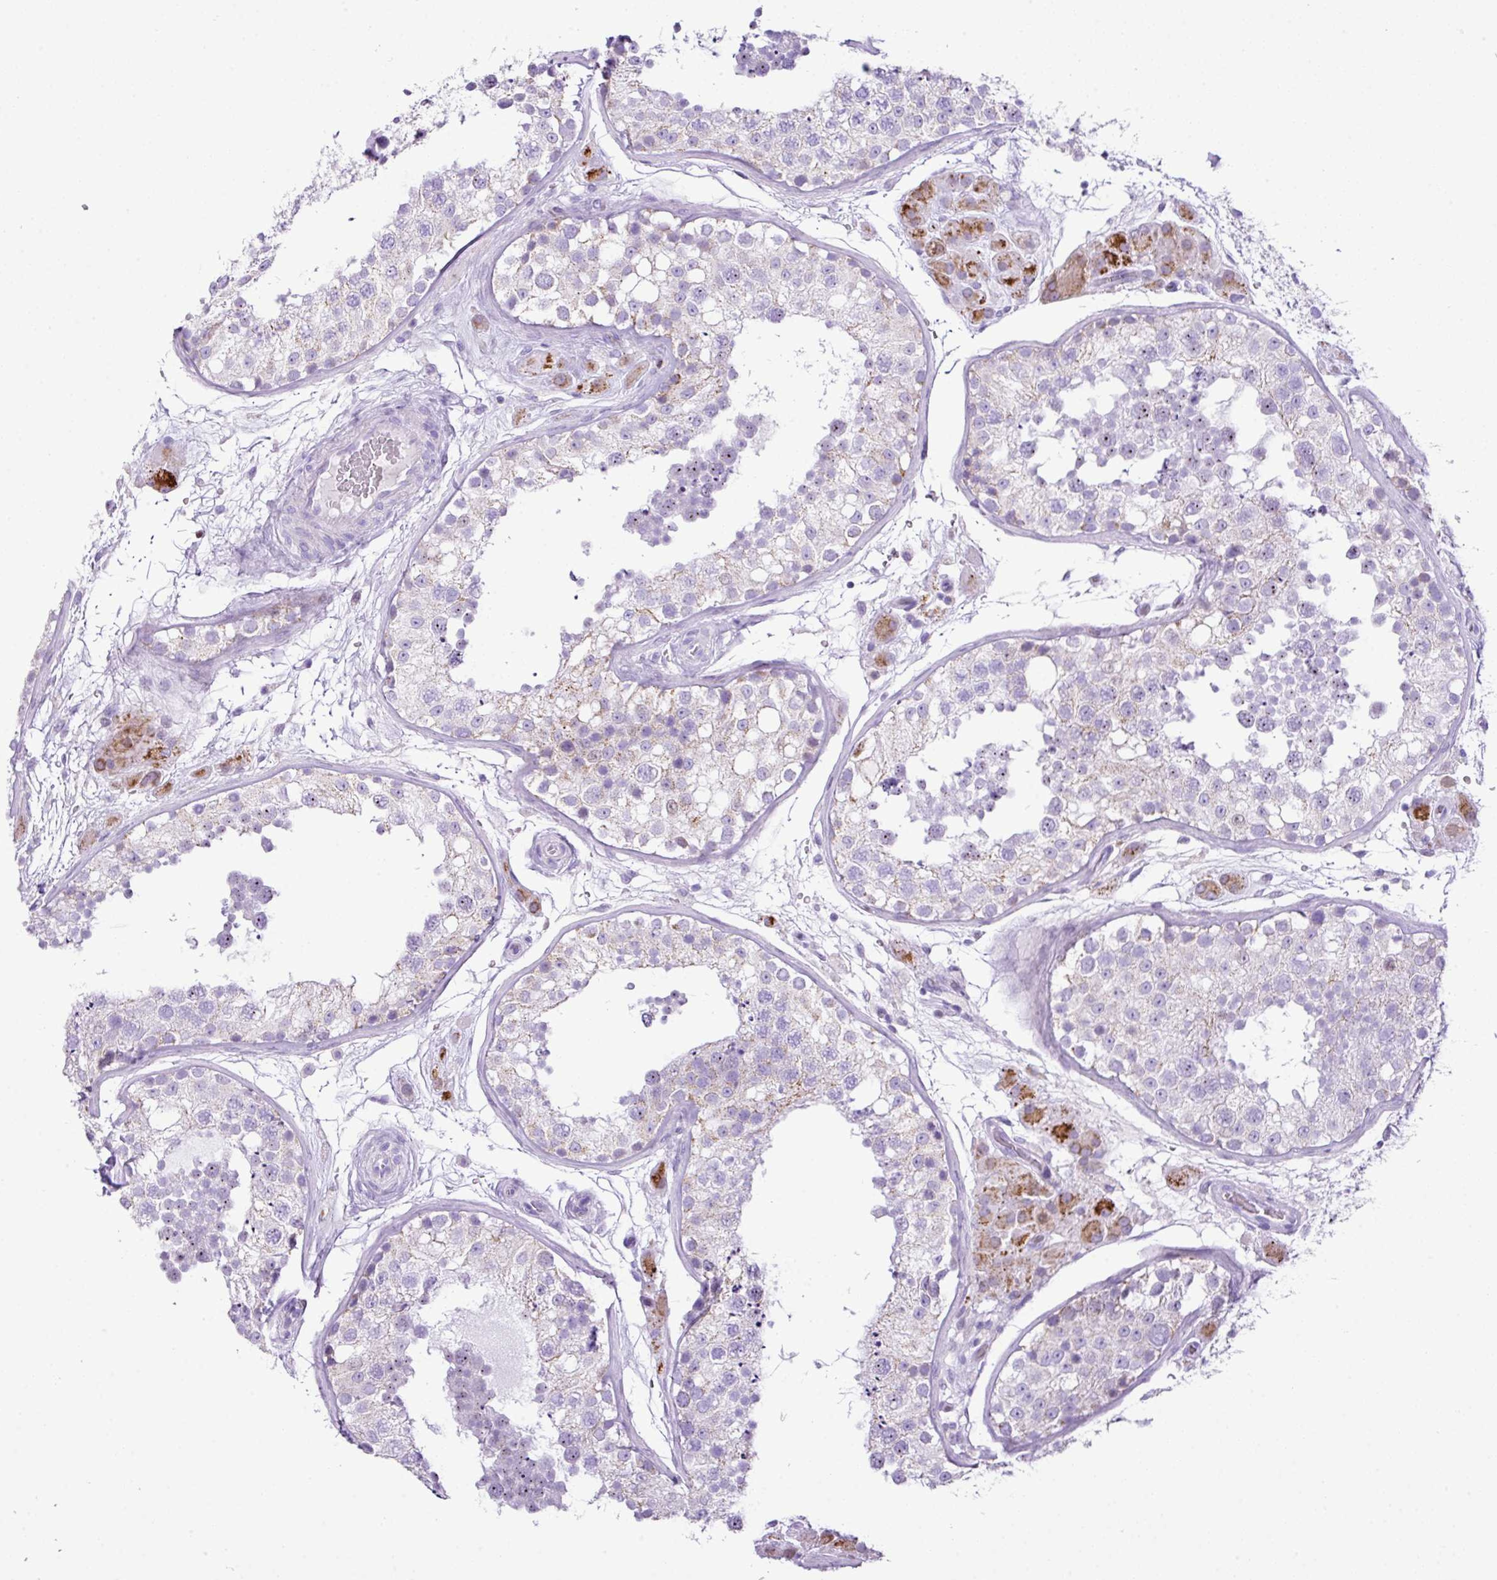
{"staining": {"intensity": "moderate", "quantity": "<25%", "location": "cytoplasmic/membranous"}, "tissue": "testis", "cell_type": "Cells in seminiferous ducts", "image_type": "normal", "snomed": [{"axis": "morphology", "description": "Normal tissue, NOS"}, {"axis": "topography", "description": "Testis"}], "caption": "The immunohistochemical stain shows moderate cytoplasmic/membranous positivity in cells in seminiferous ducts of benign testis. The protein is shown in brown color, while the nuclei are stained blue.", "gene": "RCAN2", "patient": {"sex": "male", "age": 26}}